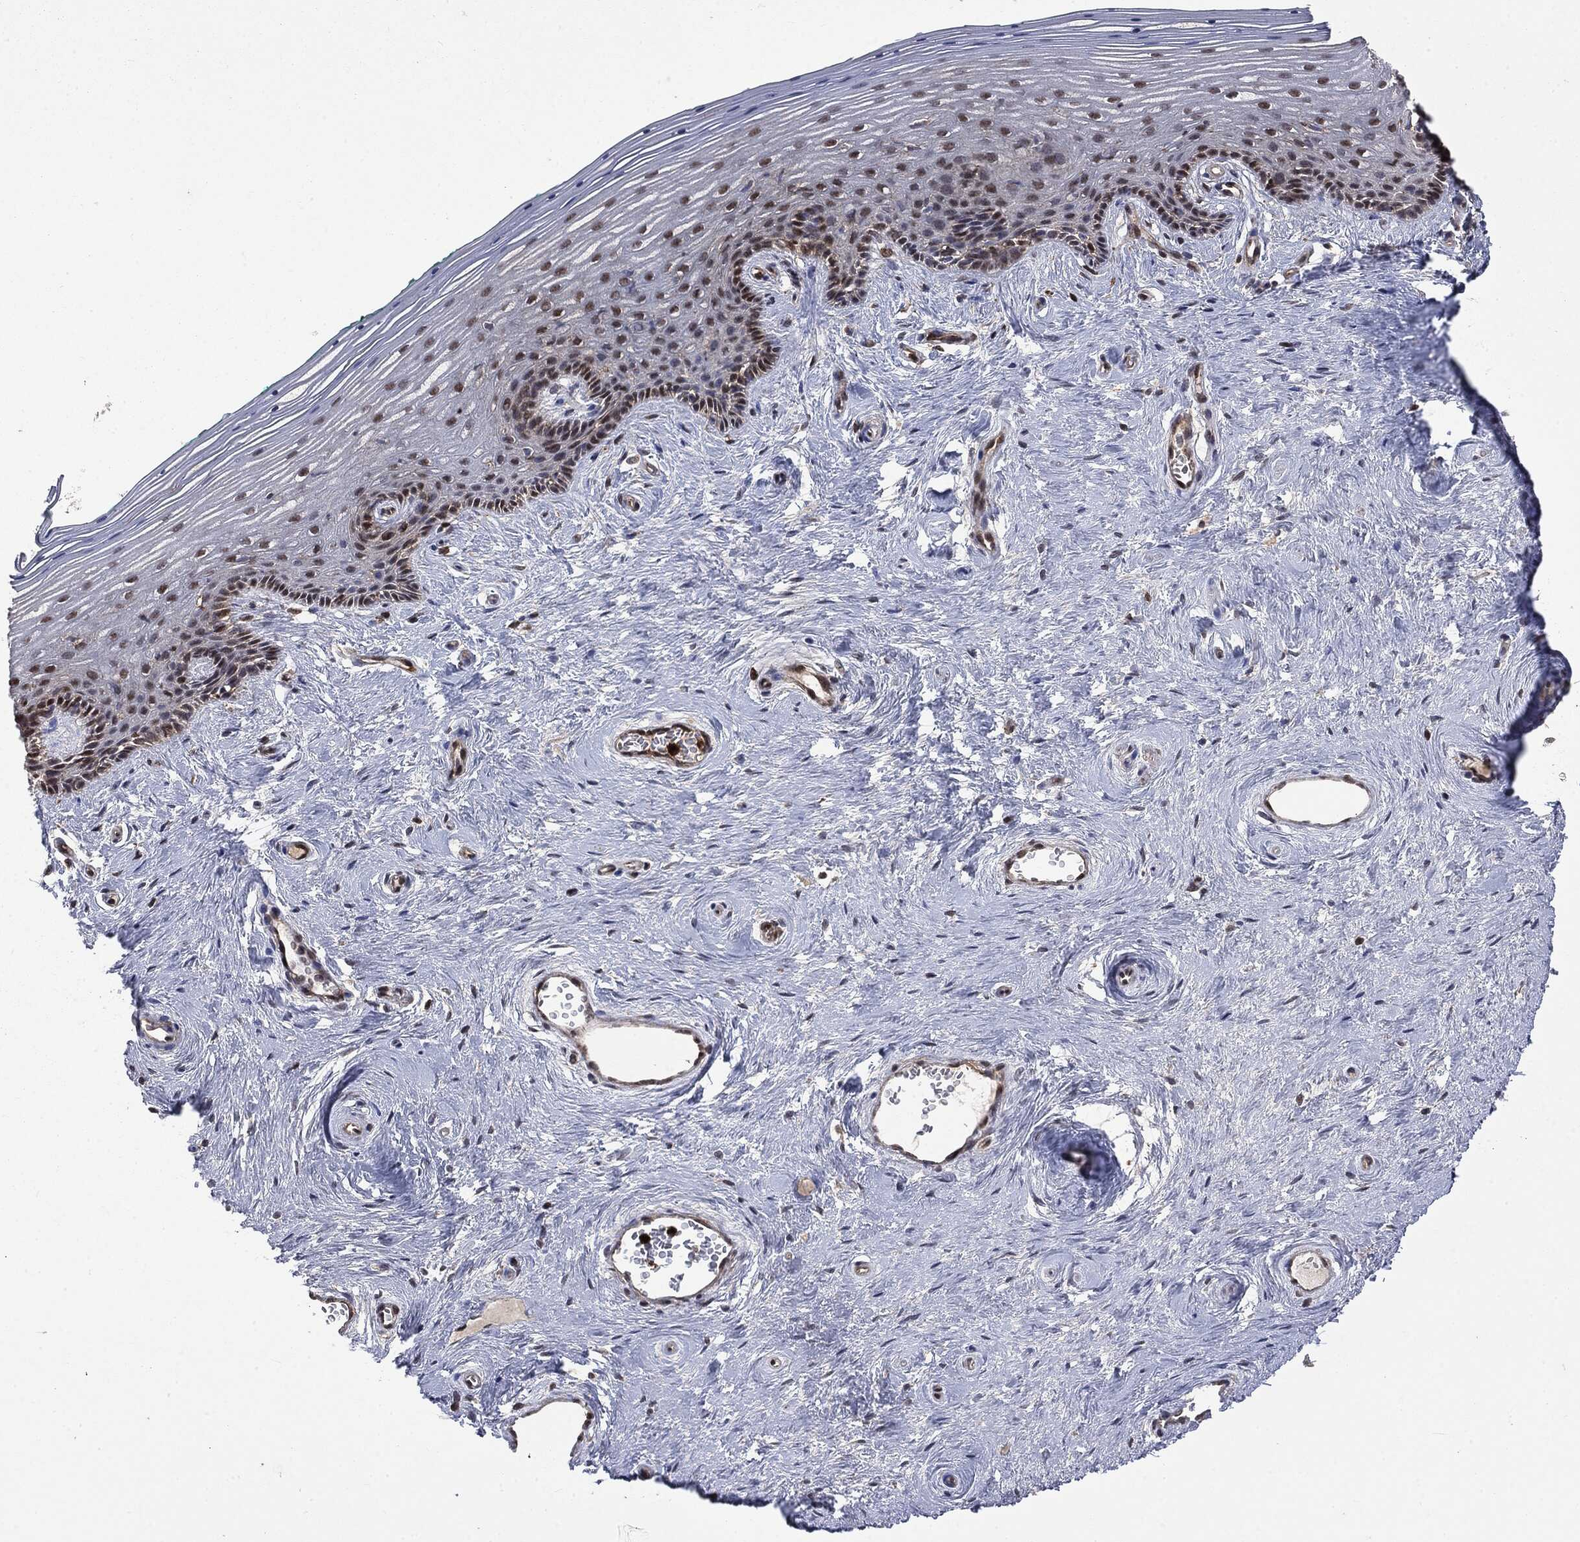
{"staining": {"intensity": "moderate", "quantity": "25%-75%", "location": "cytoplasmic/membranous,nuclear"}, "tissue": "vagina", "cell_type": "Squamous epithelial cells", "image_type": "normal", "snomed": [{"axis": "morphology", "description": "Normal tissue, NOS"}, {"axis": "topography", "description": "Vagina"}], "caption": "Moderate cytoplasmic/membranous,nuclear protein positivity is present in approximately 25%-75% of squamous epithelial cells in vagina. (DAB IHC, brown staining for protein, blue staining for nuclei).", "gene": "GPI", "patient": {"sex": "female", "age": 45}}